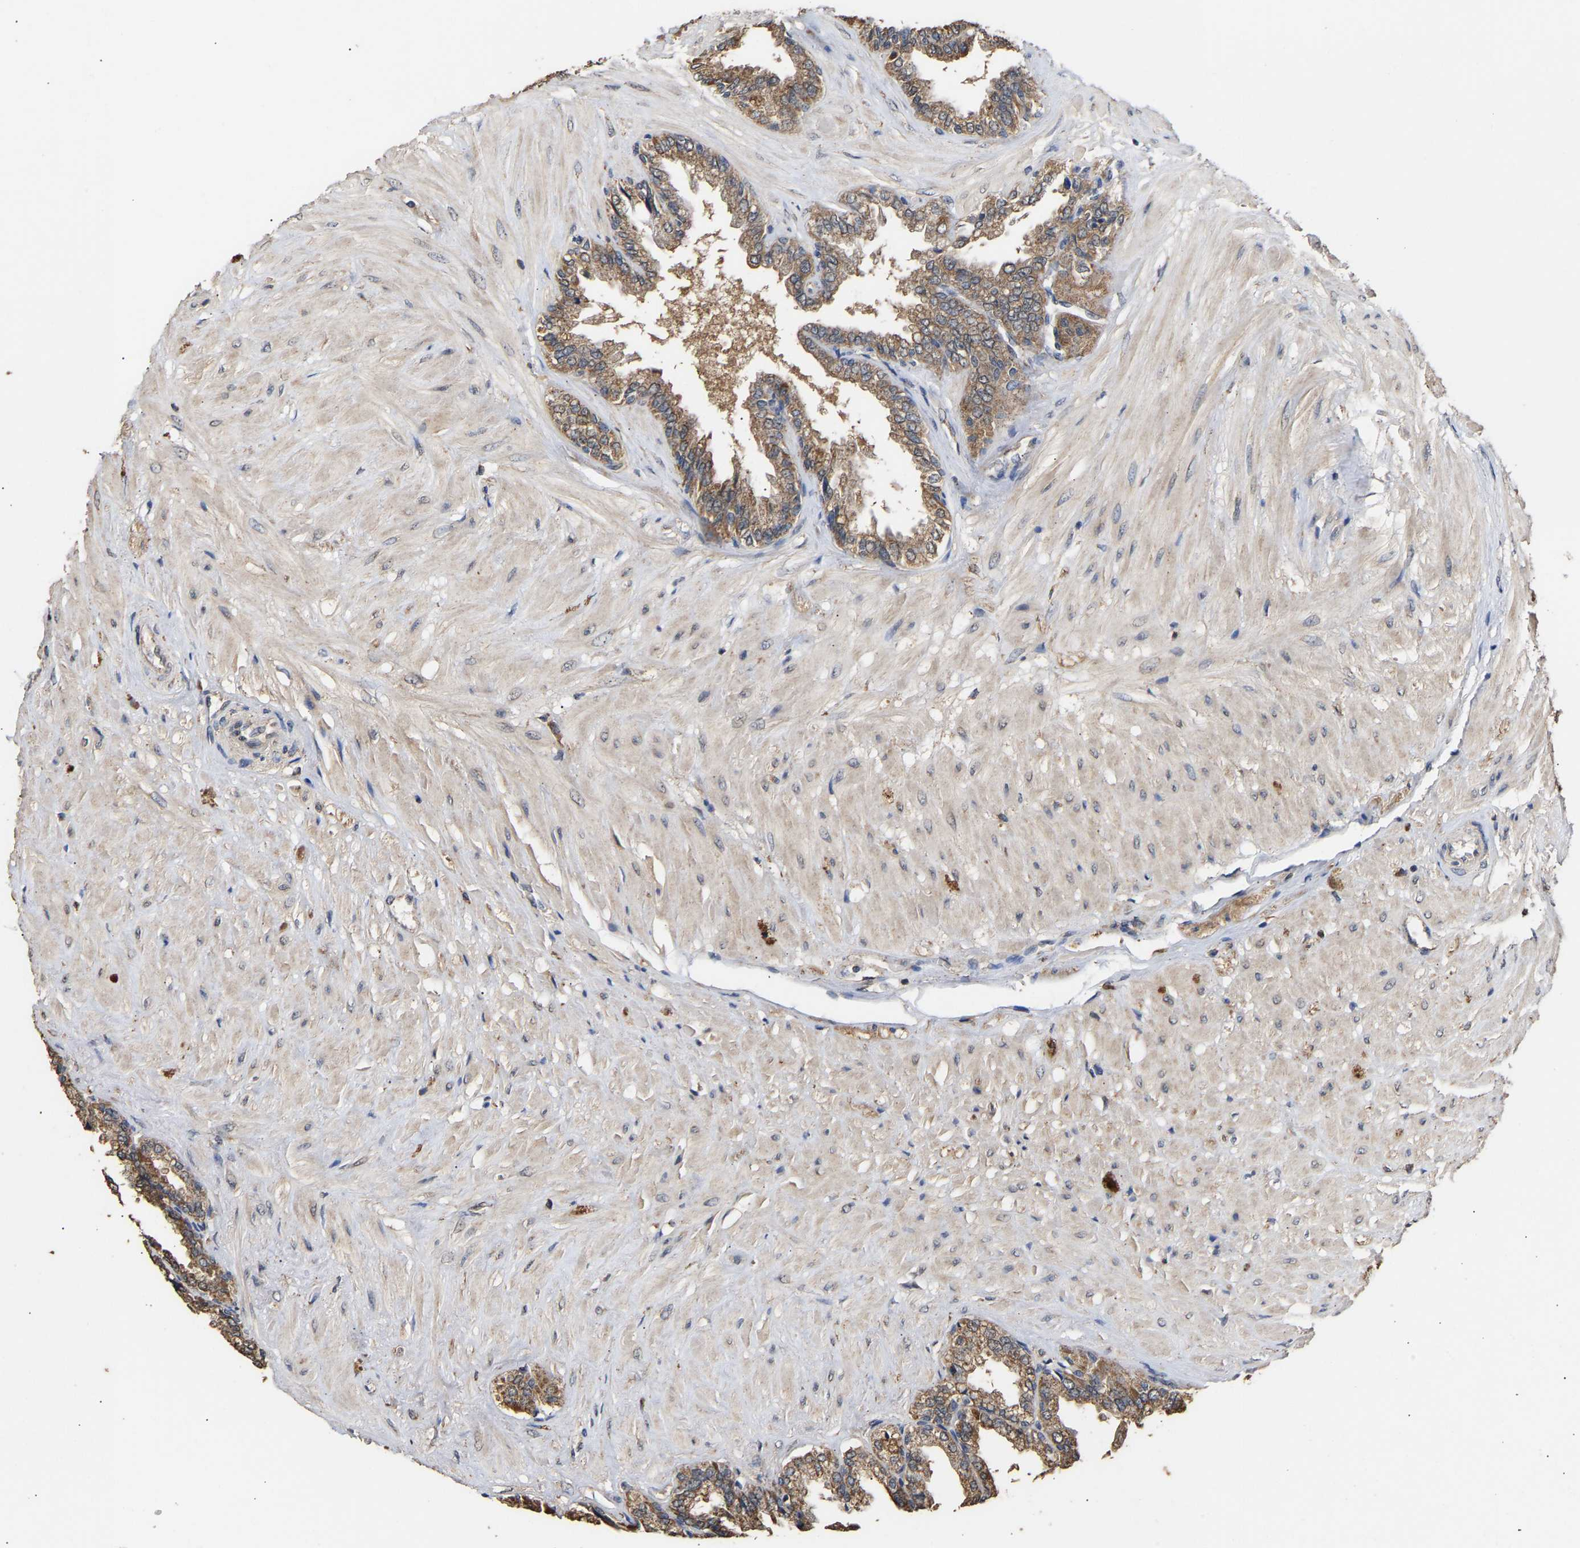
{"staining": {"intensity": "moderate", "quantity": ">75%", "location": "cytoplasmic/membranous"}, "tissue": "seminal vesicle", "cell_type": "Glandular cells", "image_type": "normal", "snomed": [{"axis": "morphology", "description": "Normal tissue, NOS"}, {"axis": "topography", "description": "Seminal veicle"}], "caption": "This histopathology image shows IHC staining of normal human seminal vesicle, with medium moderate cytoplasmic/membranous positivity in approximately >75% of glandular cells.", "gene": "ZNF26", "patient": {"sex": "male", "age": 46}}